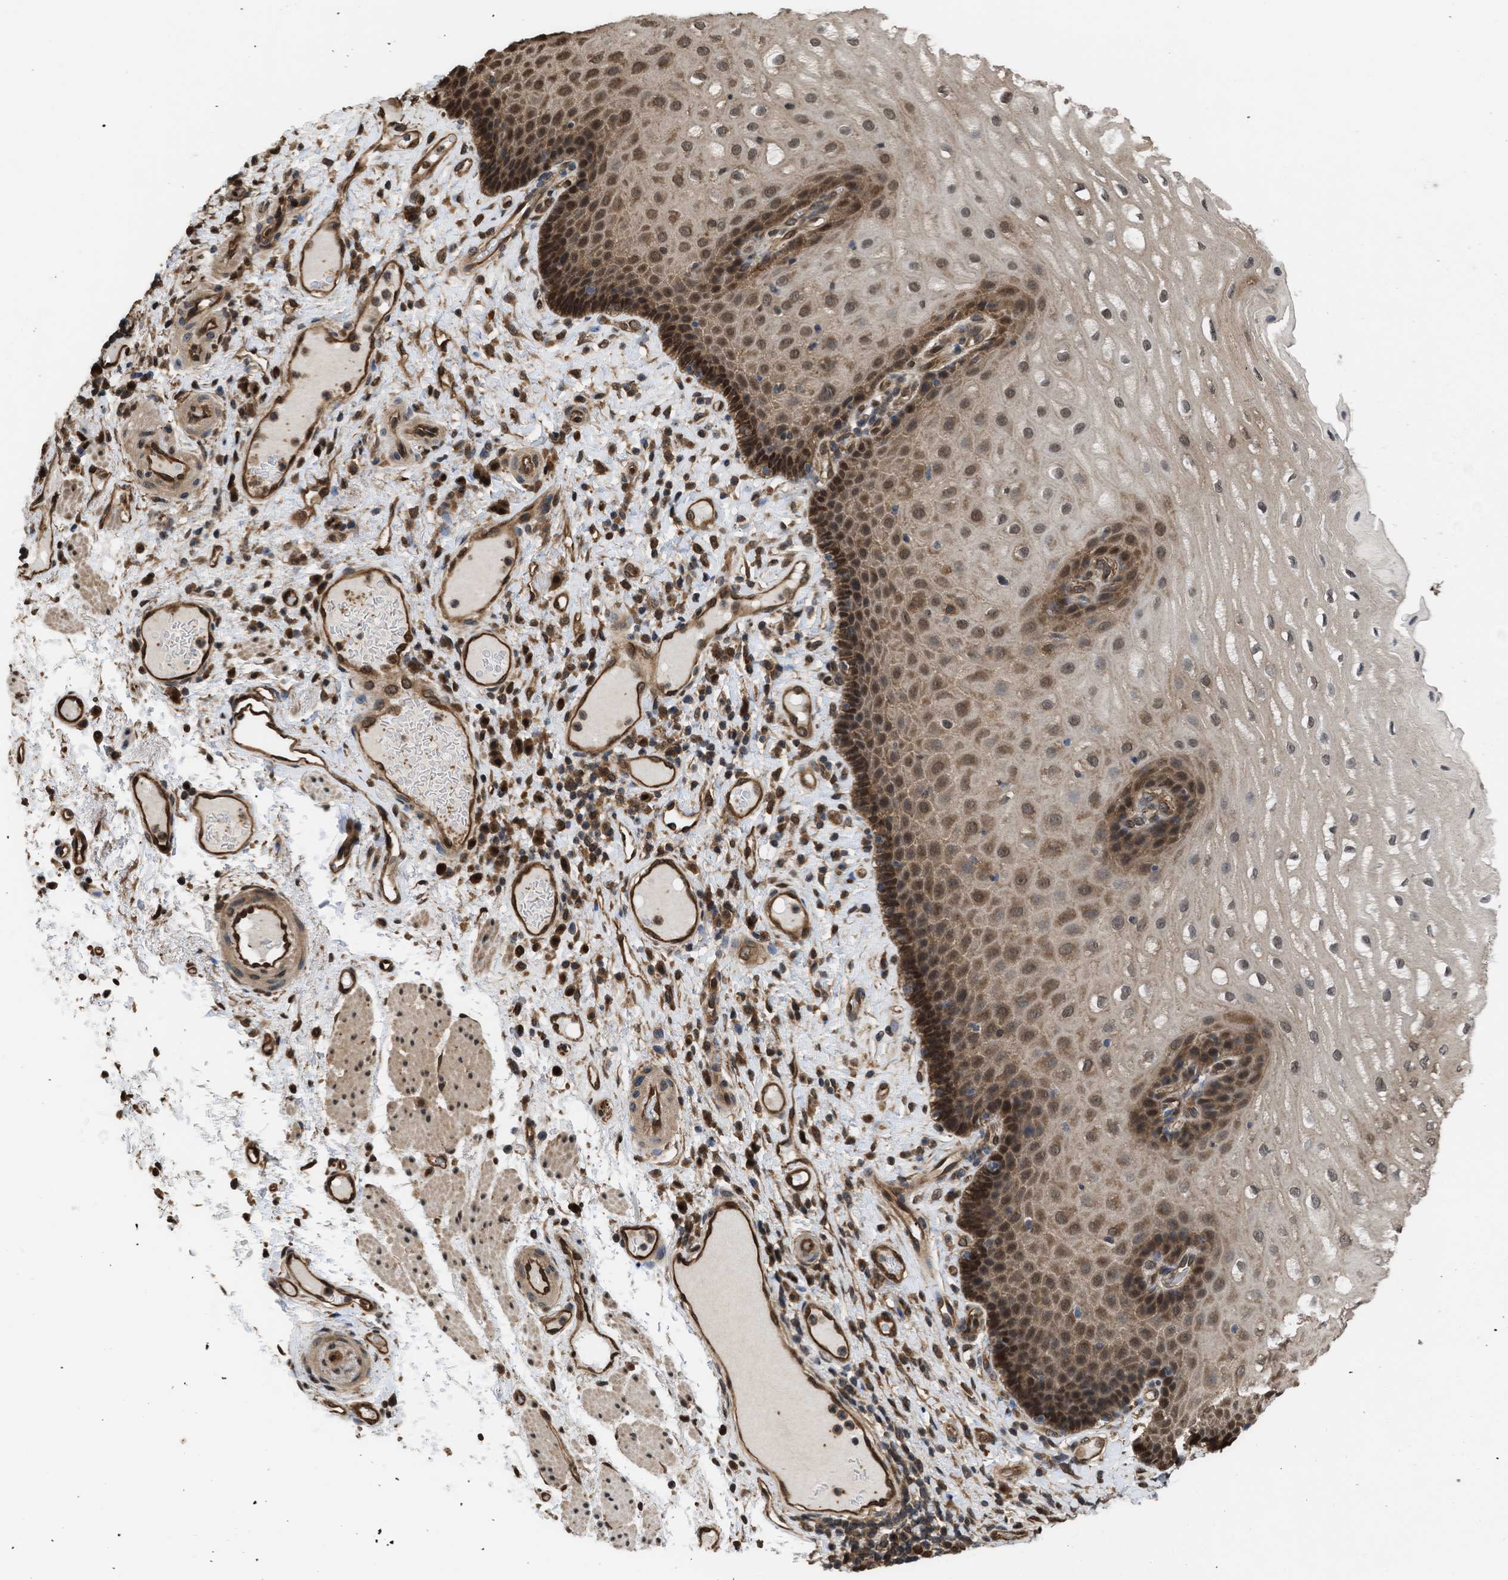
{"staining": {"intensity": "moderate", "quantity": ">75%", "location": "nuclear"}, "tissue": "esophagus", "cell_type": "Squamous epithelial cells", "image_type": "normal", "snomed": [{"axis": "morphology", "description": "Normal tissue, NOS"}, {"axis": "topography", "description": "Esophagus"}], "caption": "Immunohistochemical staining of benign esophagus demonstrates moderate nuclear protein expression in about >75% of squamous epithelial cells. Using DAB (3,3'-diaminobenzidine) (brown) and hematoxylin (blue) stains, captured at high magnification using brightfield microscopy.", "gene": "YWHAG", "patient": {"sex": "male", "age": 54}}